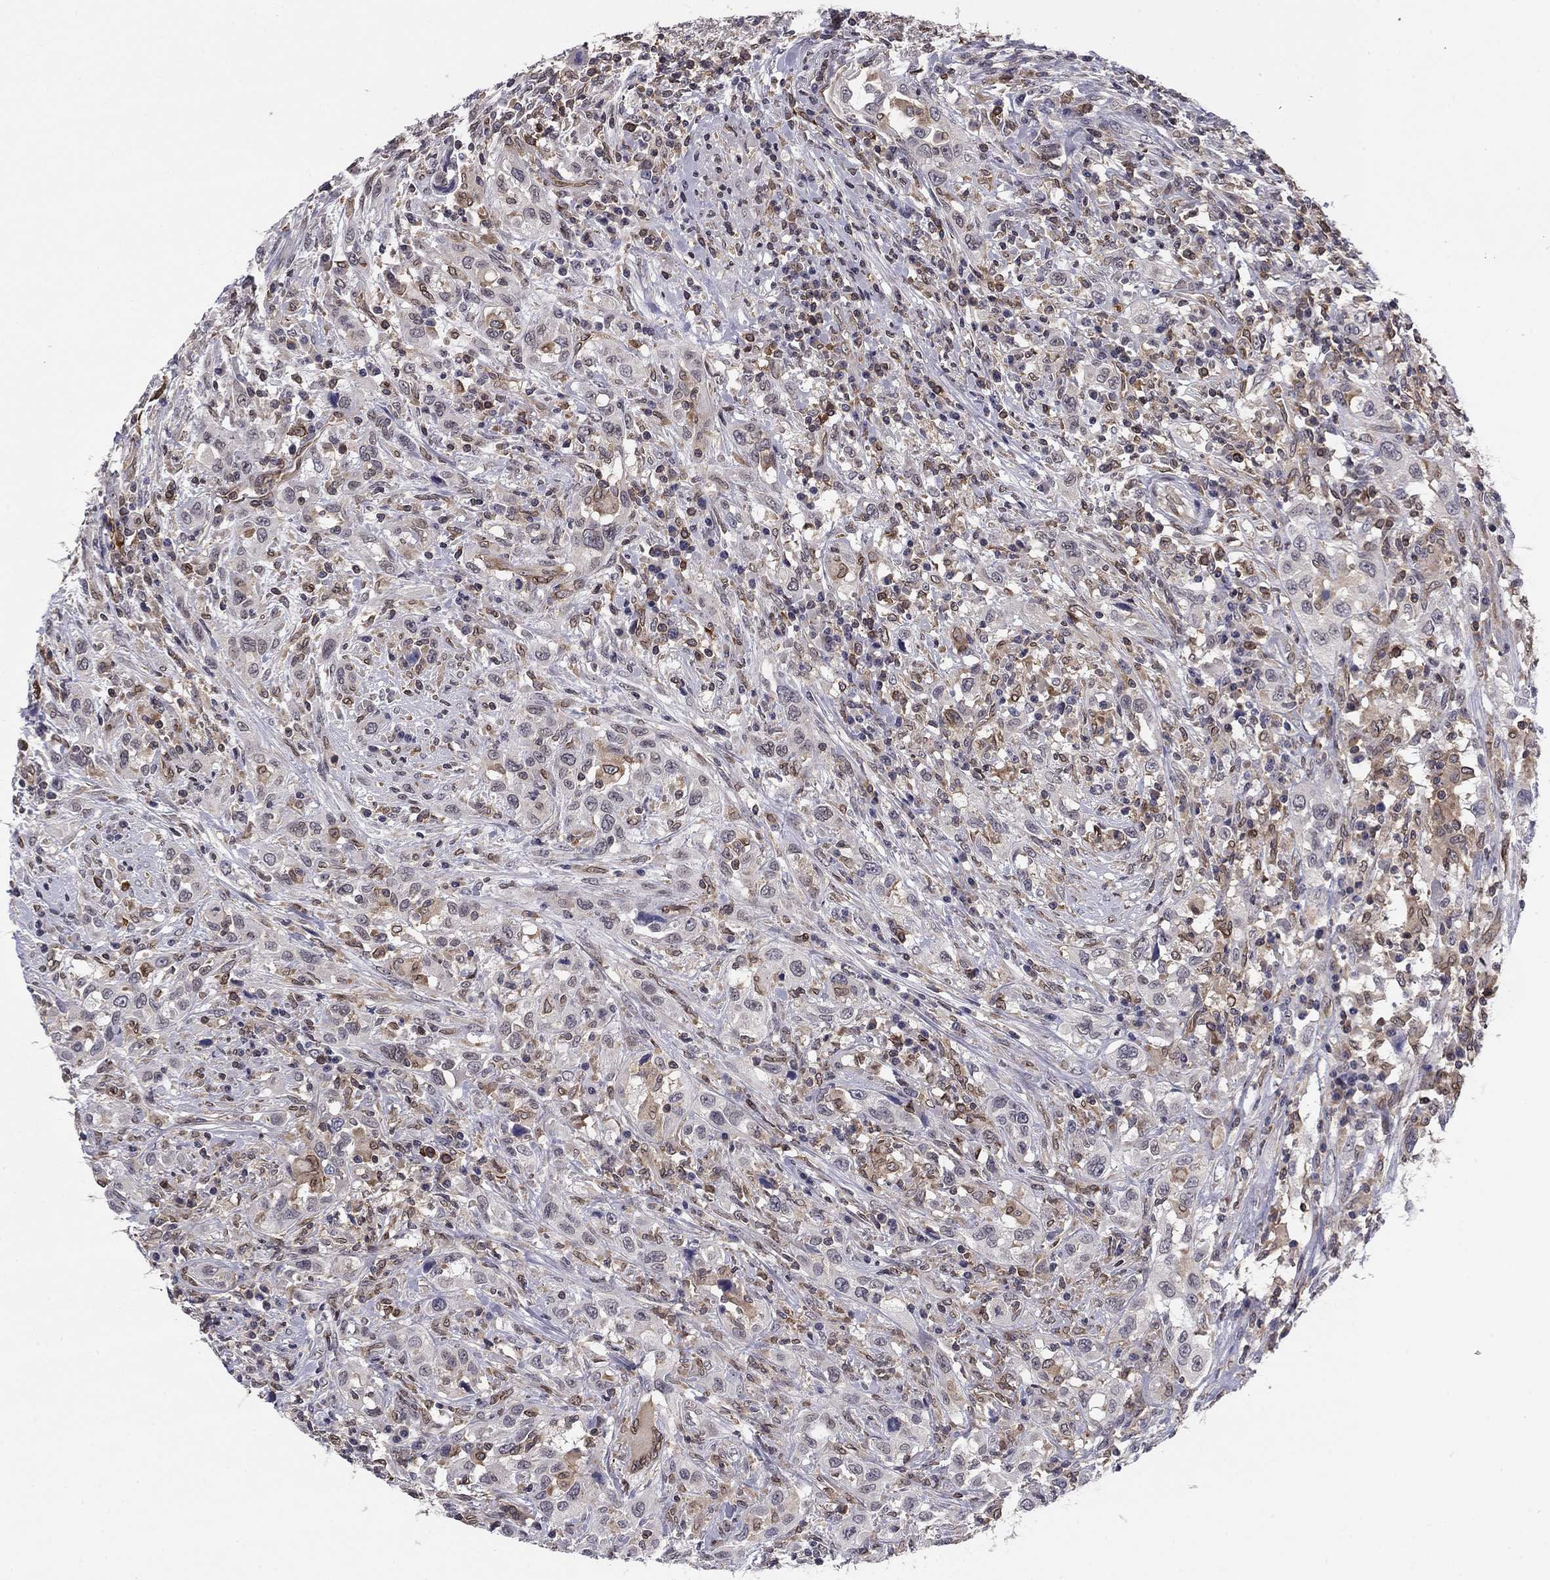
{"staining": {"intensity": "weak", "quantity": "<25%", "location": "cytoplasmic/membranous"}, "tissue": "urothelial cancer", "cell_type": "Tumor cells", "image_type": "cancer", "snomed": [{"axis": "morphology", "description": "Urothelial carcinoma, NOS"}, {"axis": "morphology", "description": "Urothelial carcinoma, High grade"}, {"axis": "topography", "description": "Urinary bladder"}], "caption": "This is an immunohistochemistry (IHC) photomicrograph of urothelial cancer. There is no staining in tumor cells.", "gene": "PLCB2", "patient": {"sex": "female", "age": 64}}